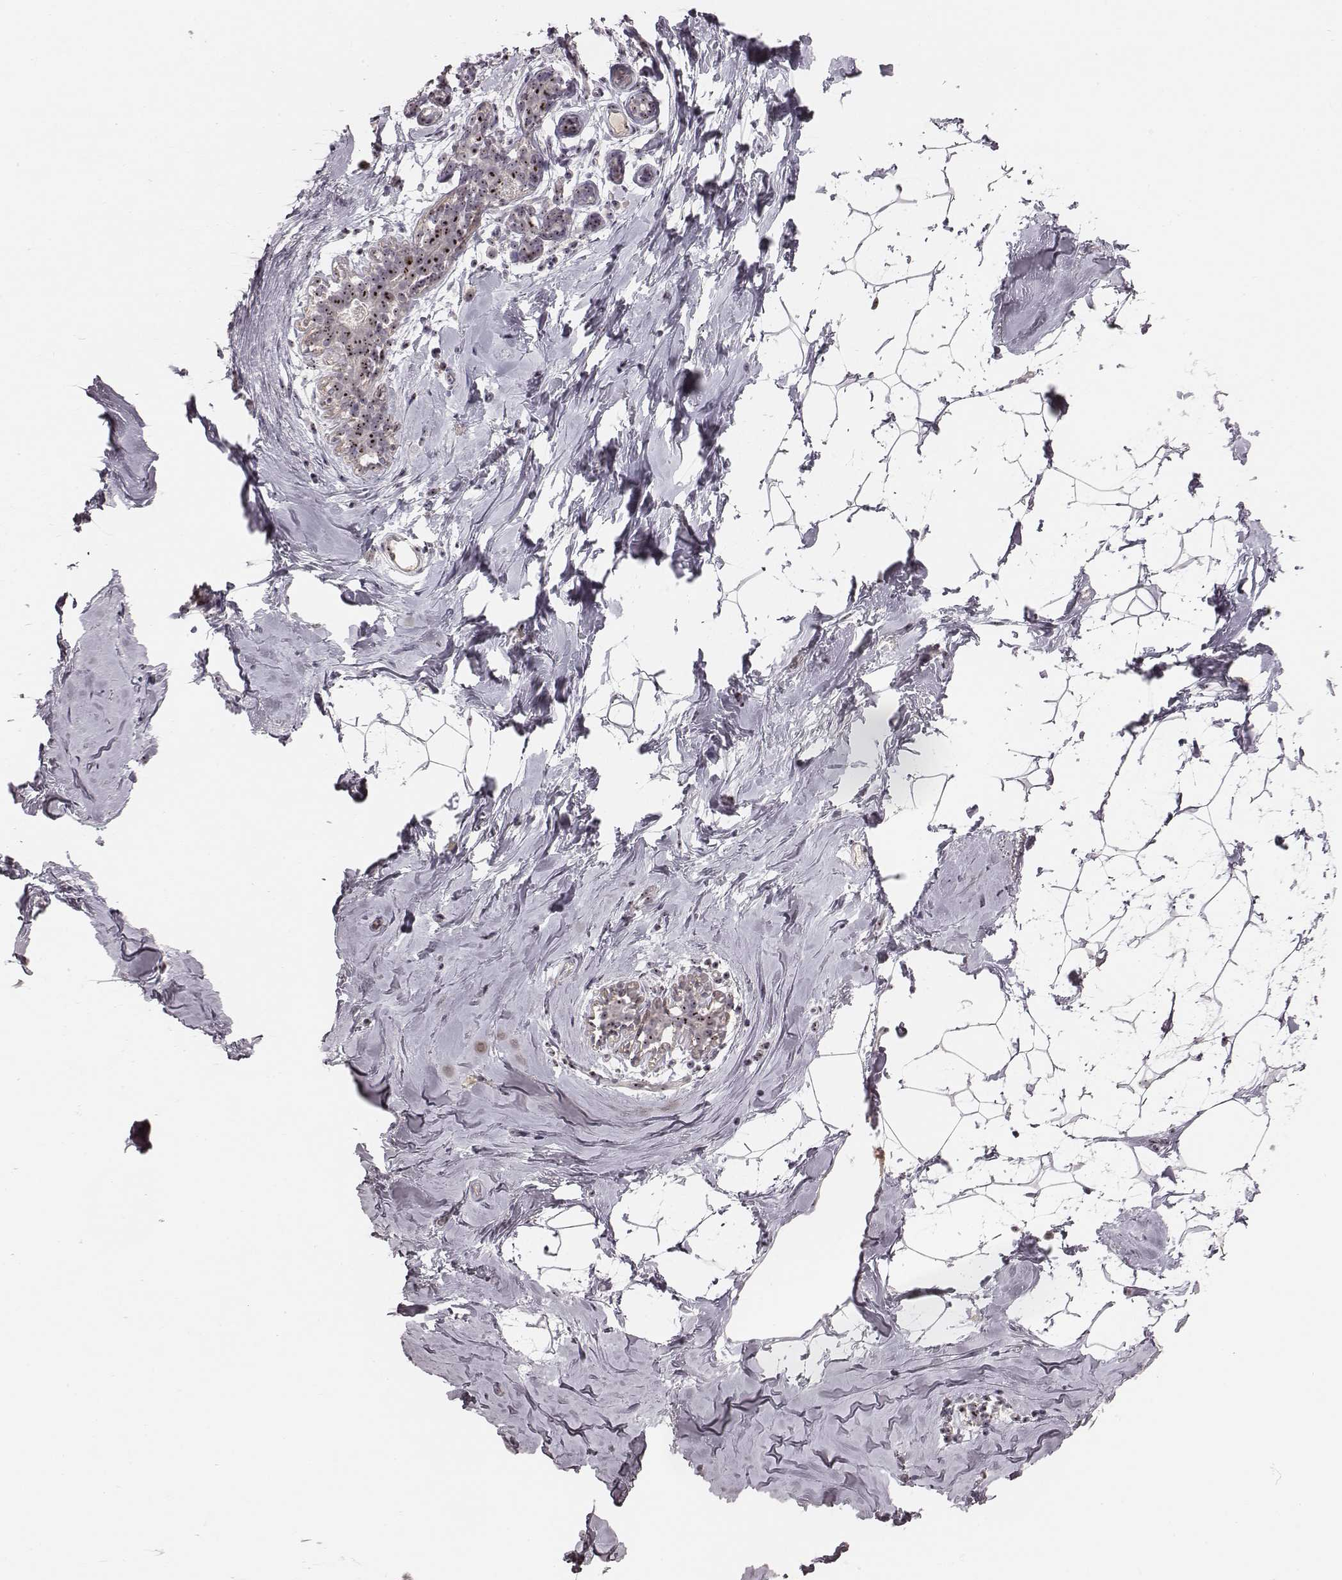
{"staining": {"intensity": "weak", "quantity": ">75%", "location": "nuclear"}, "tissue": "breast", "cell_type": "Adipocytes", "image_type": "normal", "snomed": [{"axis": "morphology", "description": "Normal tissue, NOS"}, {"axis": "topography", "description": "Breast"}], "caption": "About >75% of adipocytes in normal human breast demonstrate weak nuclear protein staining as visualized by brown immunohistochemical staining.", "gene": "NOP56", "patient": {"sex": "female", "age": 32}}